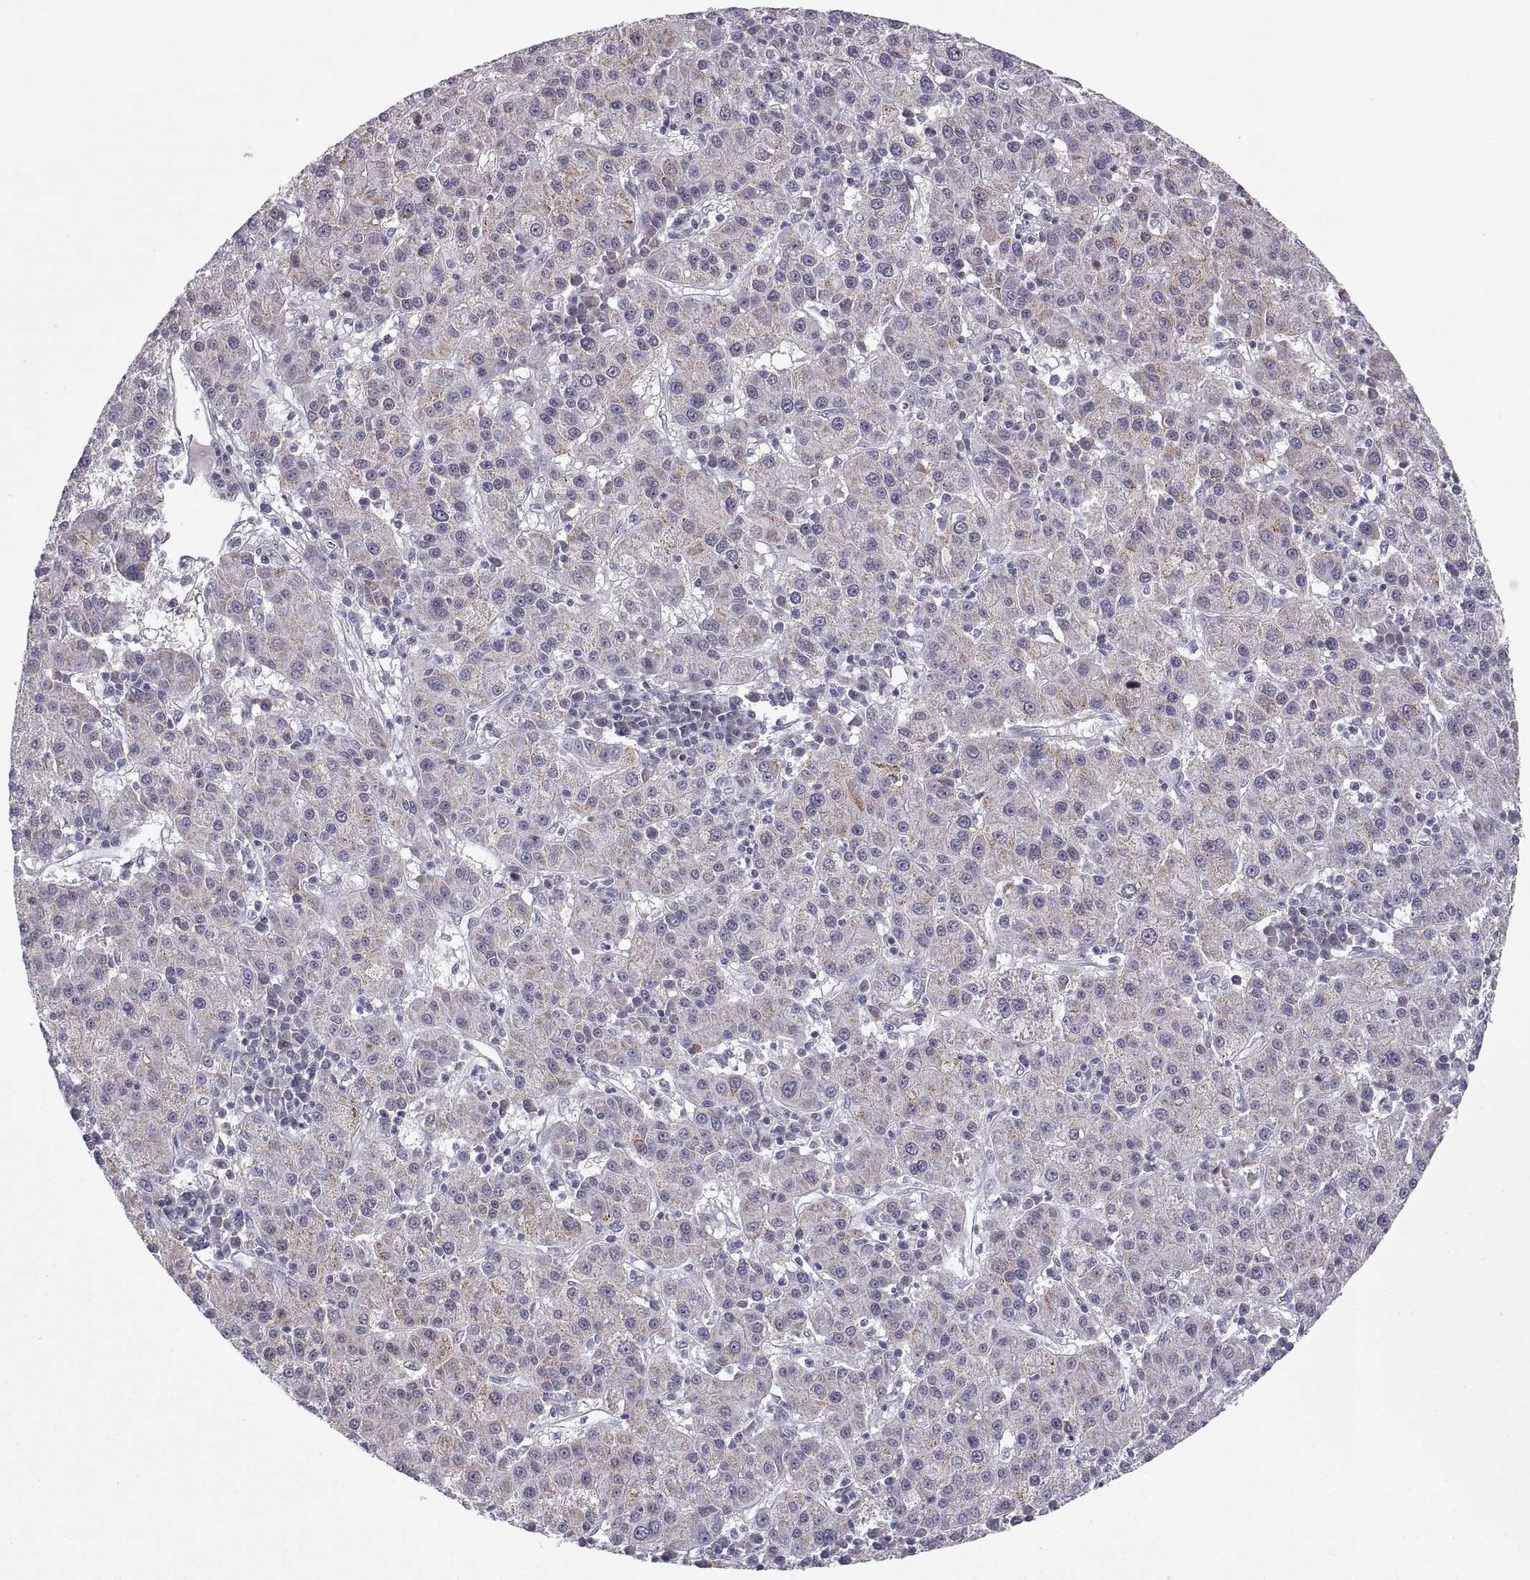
{"staining": {"intensity": "negative", "quantity": "none", "location": "none"}, "tissue": "liver cancer", "cell_type": "Tumor cells", "image_type": "cancer", "snomed": [{"axis": "morphology", "description": "Carcinoma, Hepatocellular, NOS"}, {"axis": "topography", "description": "Liver"}], "caption": "Immunohistochemistry of human liver cancer displays no staining in tumor cells.", "gene": "FGF9", "patient": {"sex": "female", "age": 60}}